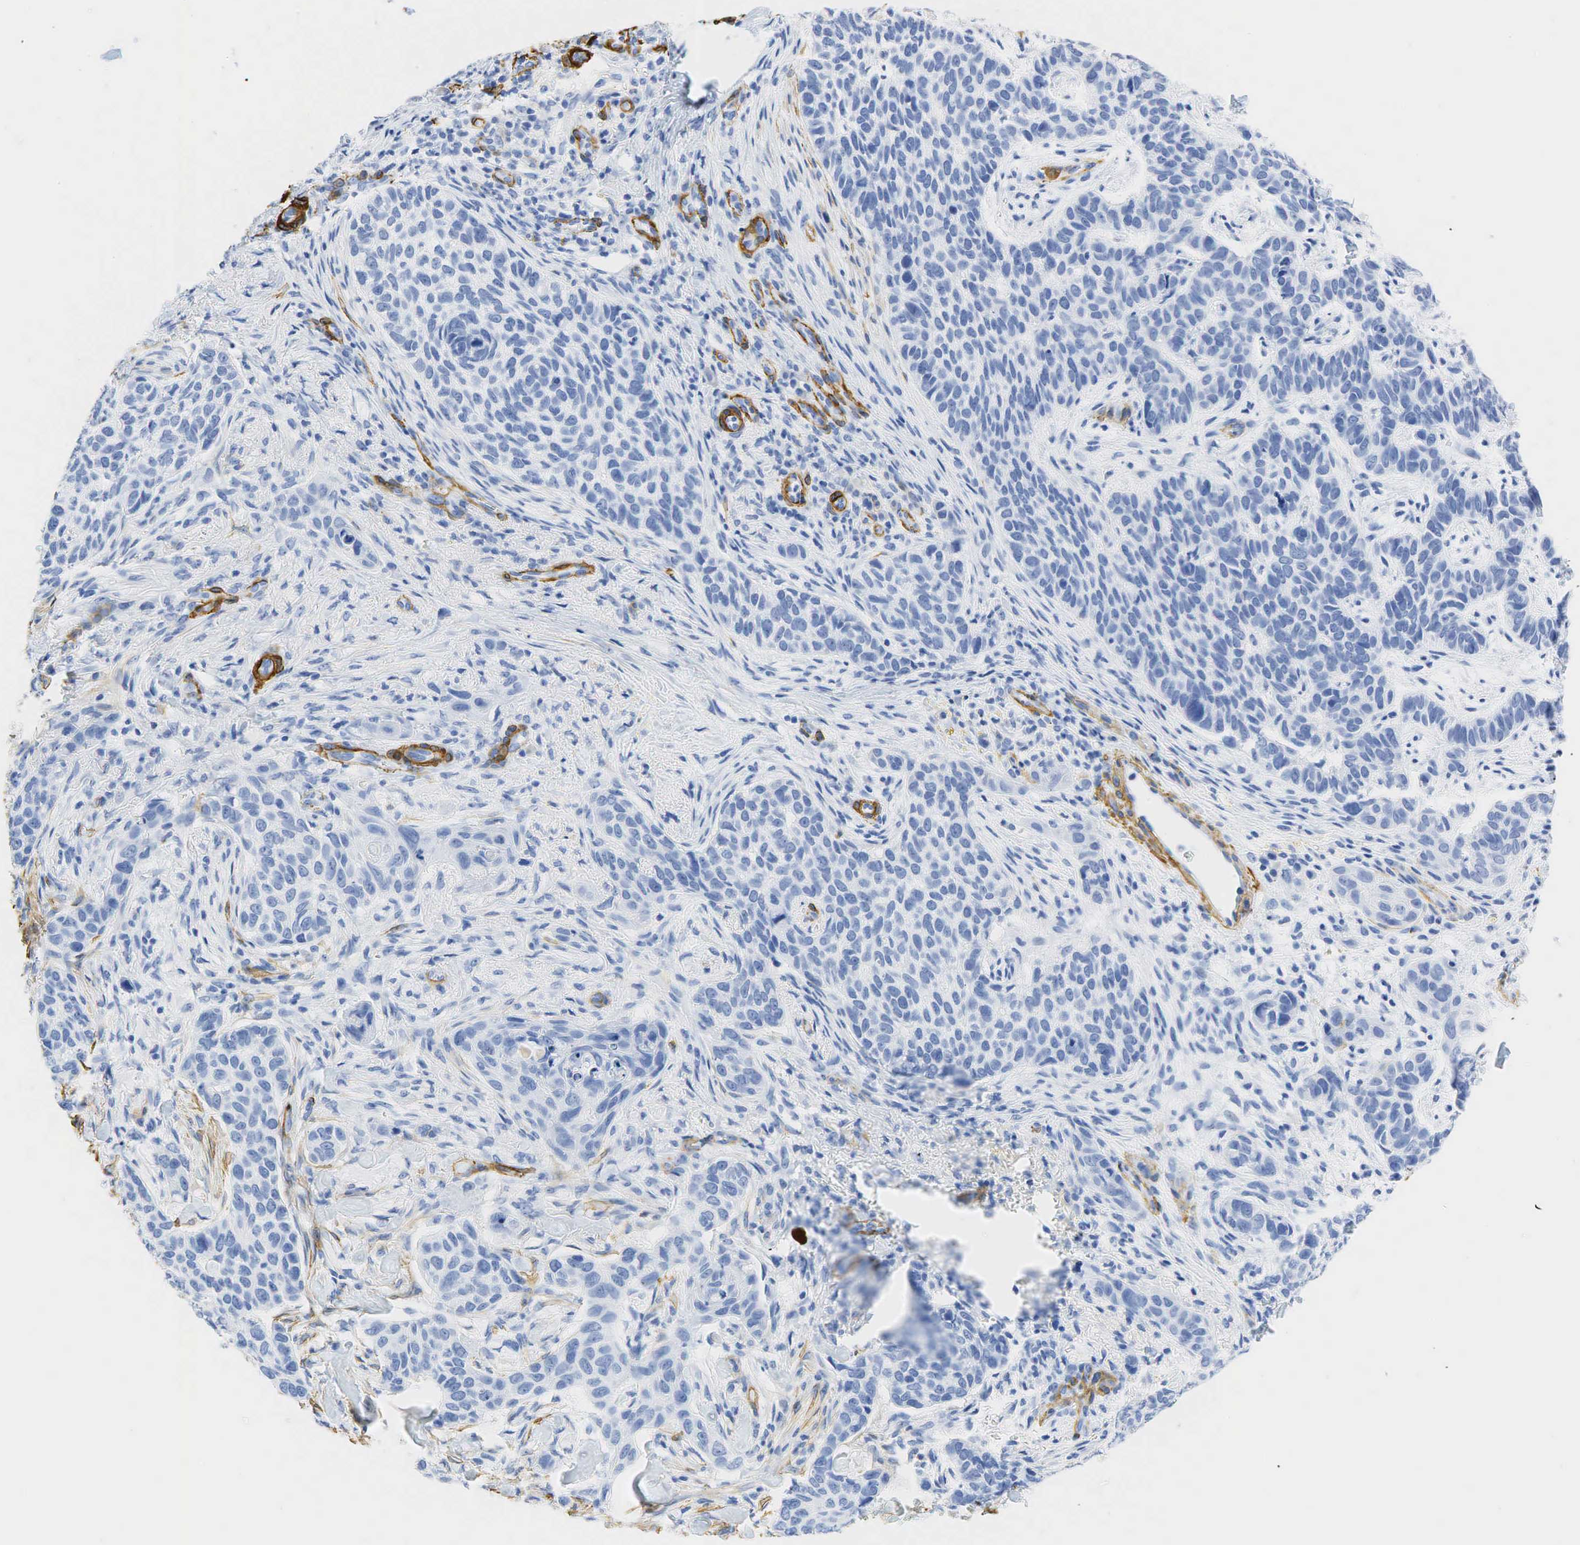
{"staining": {"intensity": "negative", "quantity": "none", "location": "none"}, "tissue": "skin cancer", "cell_type": "Tumor cells", "image_type": "cancer", "snomed": [{"axis": "morphology", "description": "Normal tissue, NOS"}, {"axis": "morphology", "description": "Basal cell carcinoma"}, {"axis": "topography", "description": "Skin"}], "caption": "Photomicrograph shows no significant protein expression in tumor cells of skin cancer (basal cell carcinoma). Brightfield microscopy of IHC stained with DAB (3,3'-diaminobenzidine) (brown) and hematoxylin (blue), captured at high magnification.", "gene": "ACTA1", "patient": {"sex": "male", "age": 81}}